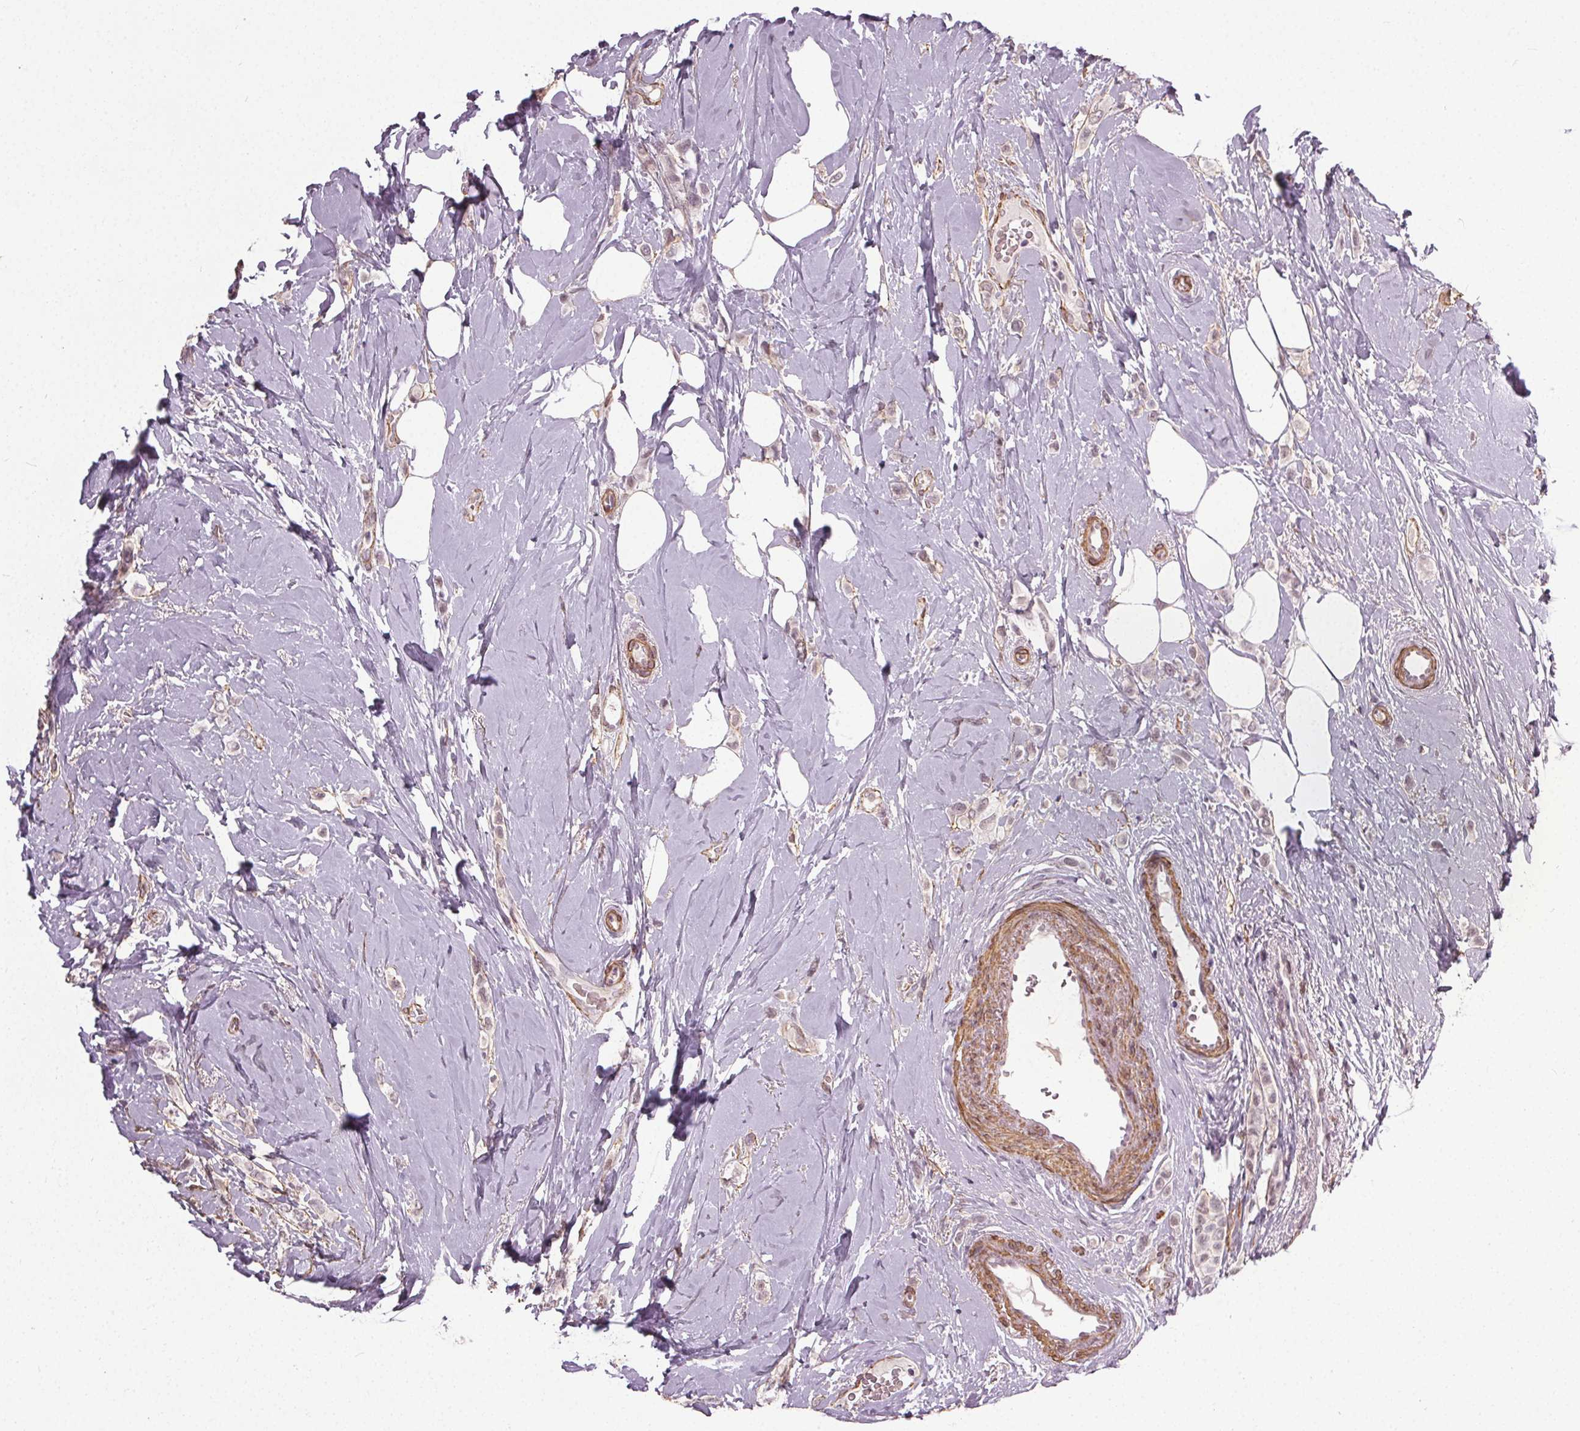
{"staining": {"intensity": "negative", "quantity": "none", "location": "none"}, "tissue": "breast cancer", "cell_type": "Tumor cells", "image_type": "cancer", "snomed": [{"axis": "morphology", "description": "Lobular carcinoma"}, {"axis": "topography", "description": "Breast"}], "caption": "Tumor cells show no significant protein positivity in breast lobular carcinoma.", "gene": "PKP1", "patient": {"sex": "female", "age": 66}}